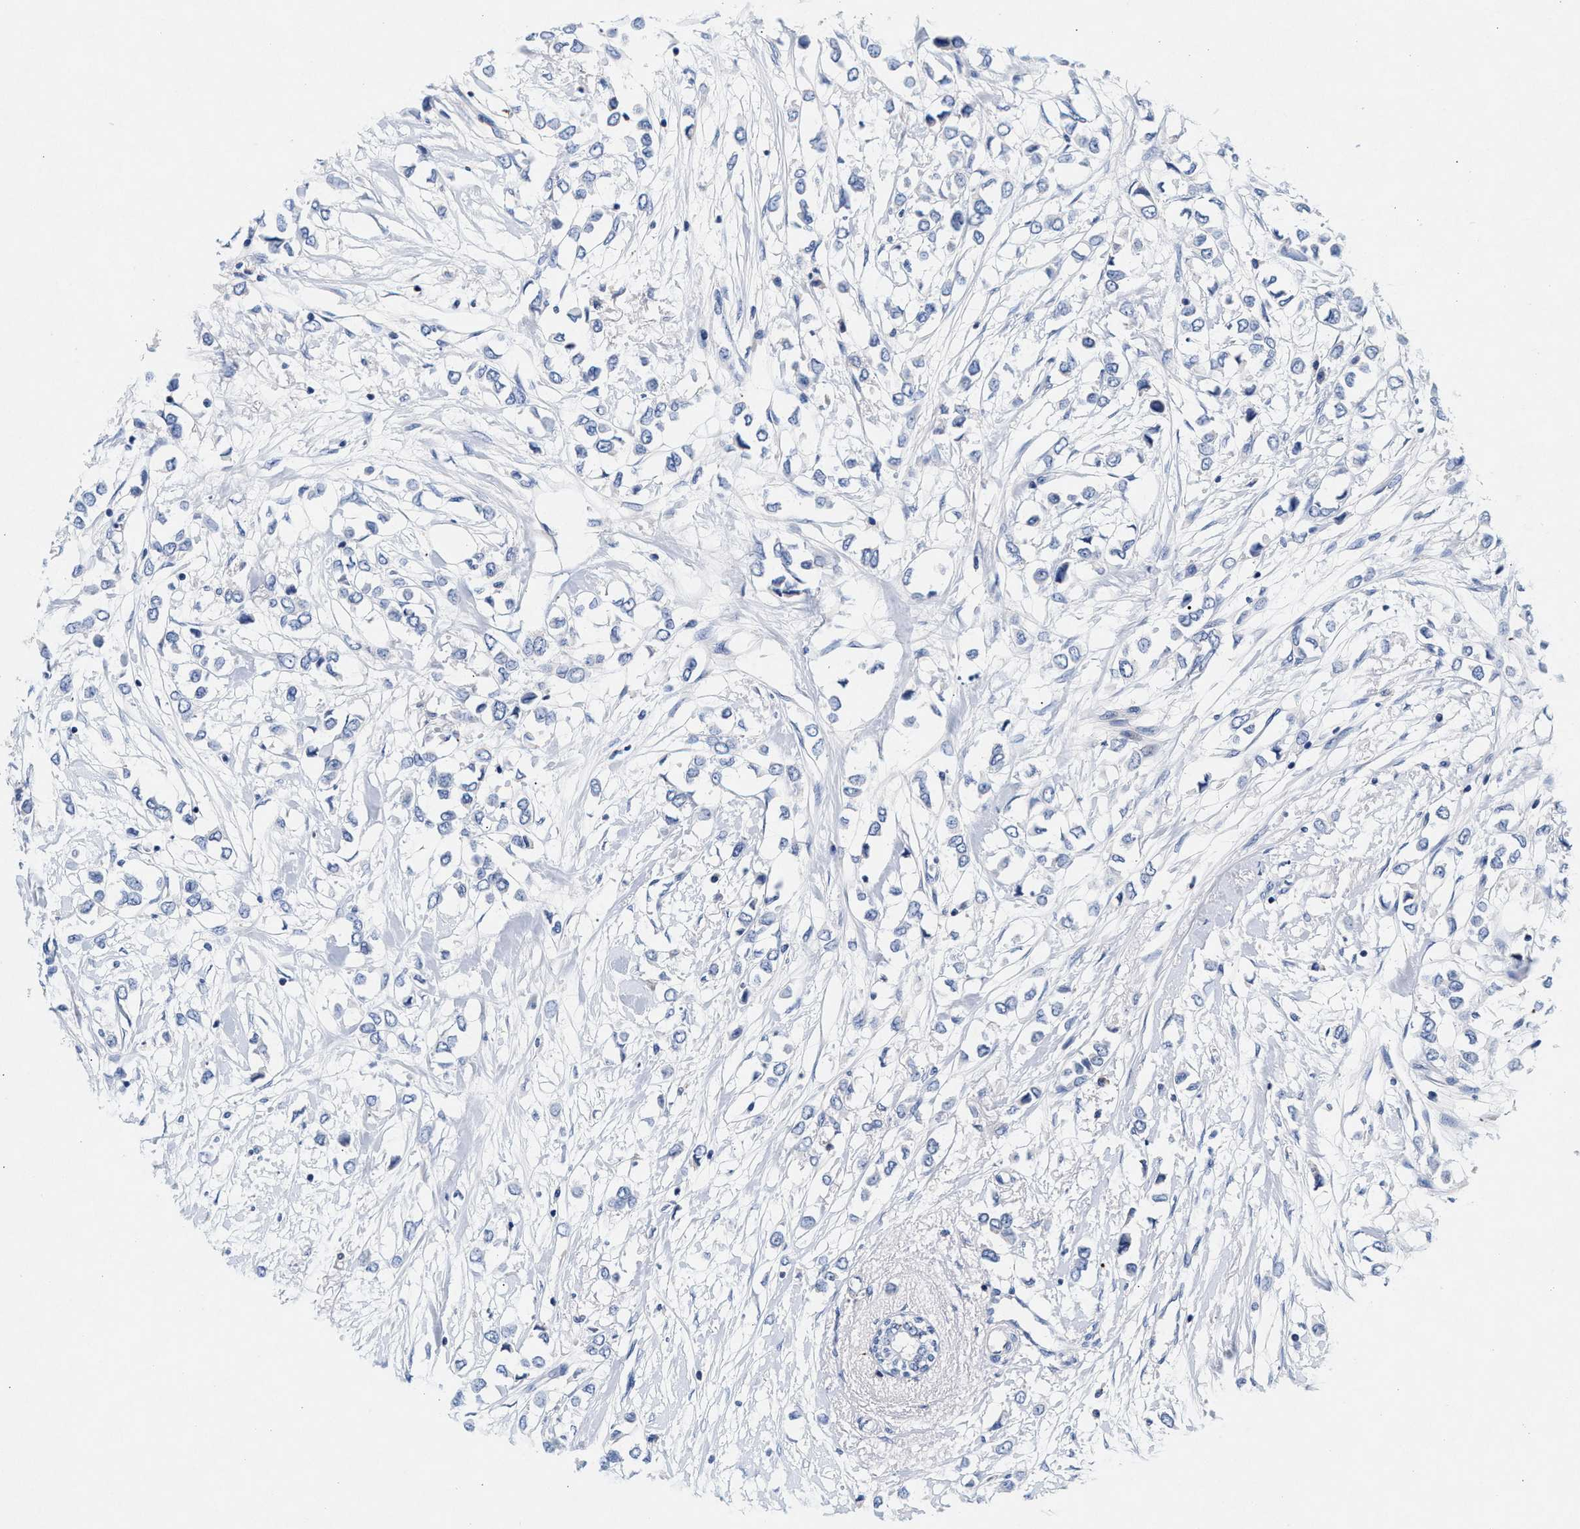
{"staining": {"intensity": "negative", "quantity": "none", "location": "none"}, "tissue": "breast cancer", "cell_type": "Tumor cells", "image_type": "cancer", "snomed": [{"axis": "morphology", "description": "Lobular carcinoma"}, {"axis": "topography", "description": "Breast"}], "caption": "Human breast lobular carcinoma stained for a protein using IHC shows no expression in tumor cells.", "gene": "GNAI3", "patient": {"sex": "female", "age": 51}}